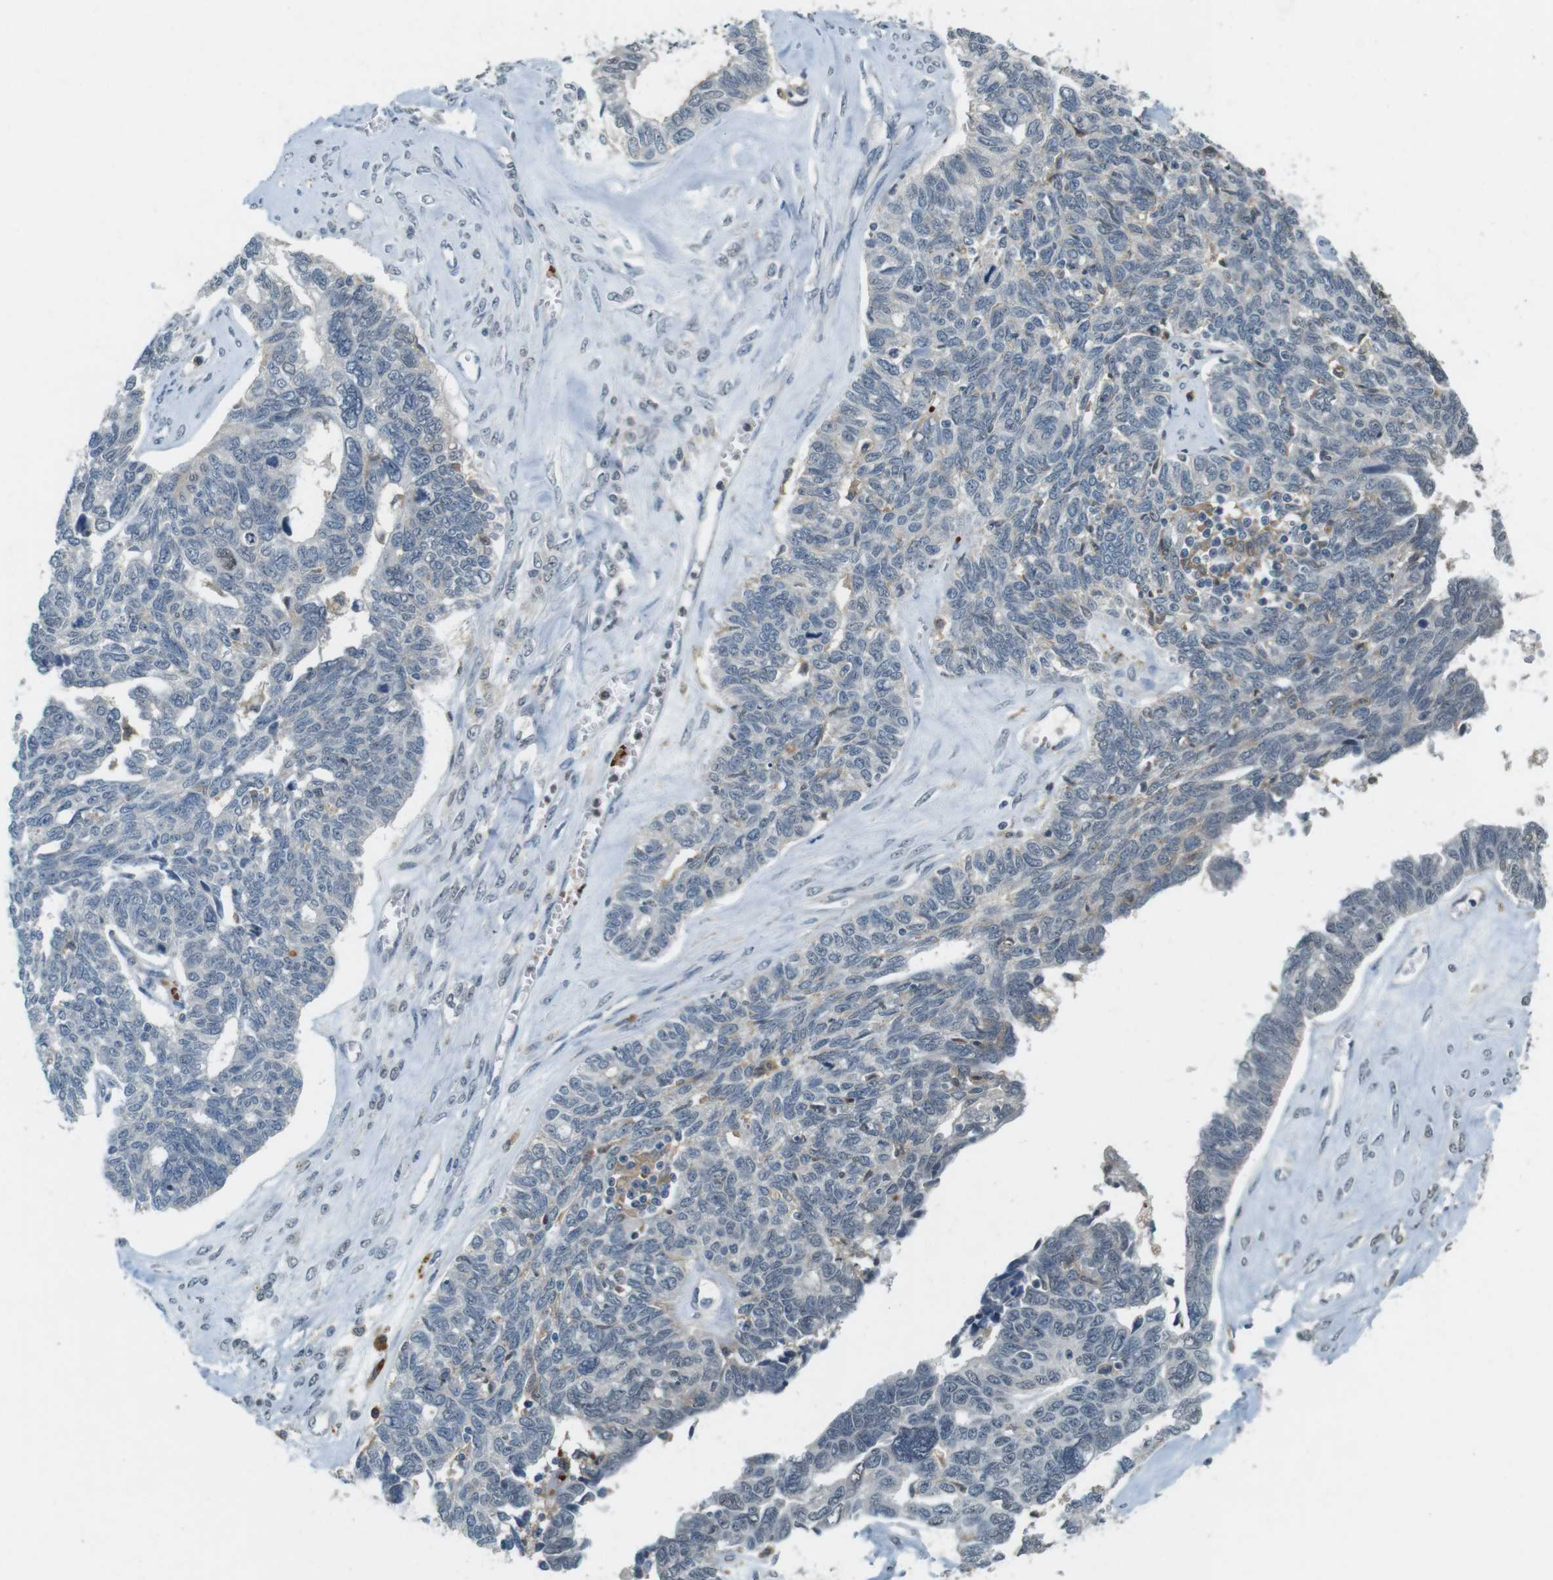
{"staining": {"intensity": "negative", "quantity": "none", "location": "none"}, "tissue": "ovarian cancer", "cell_type": "Tumor cells", "image_type": "cancer", "snomed": [{"axis": "morphology", "description": "Cystadenocarcinoma, serous, NOS"}, {"axis": "topography", "description": "Ovary"}], "caption": "Immunohistochemical staining of ovarian cancer displays no significant staining in tumor cells. (DAB (3,3'-diaminobenzidine) immunohistochemistry (IHC), high magnification).", "gene": "CDK14", "patient": {"sex": "female", "age": 79}}